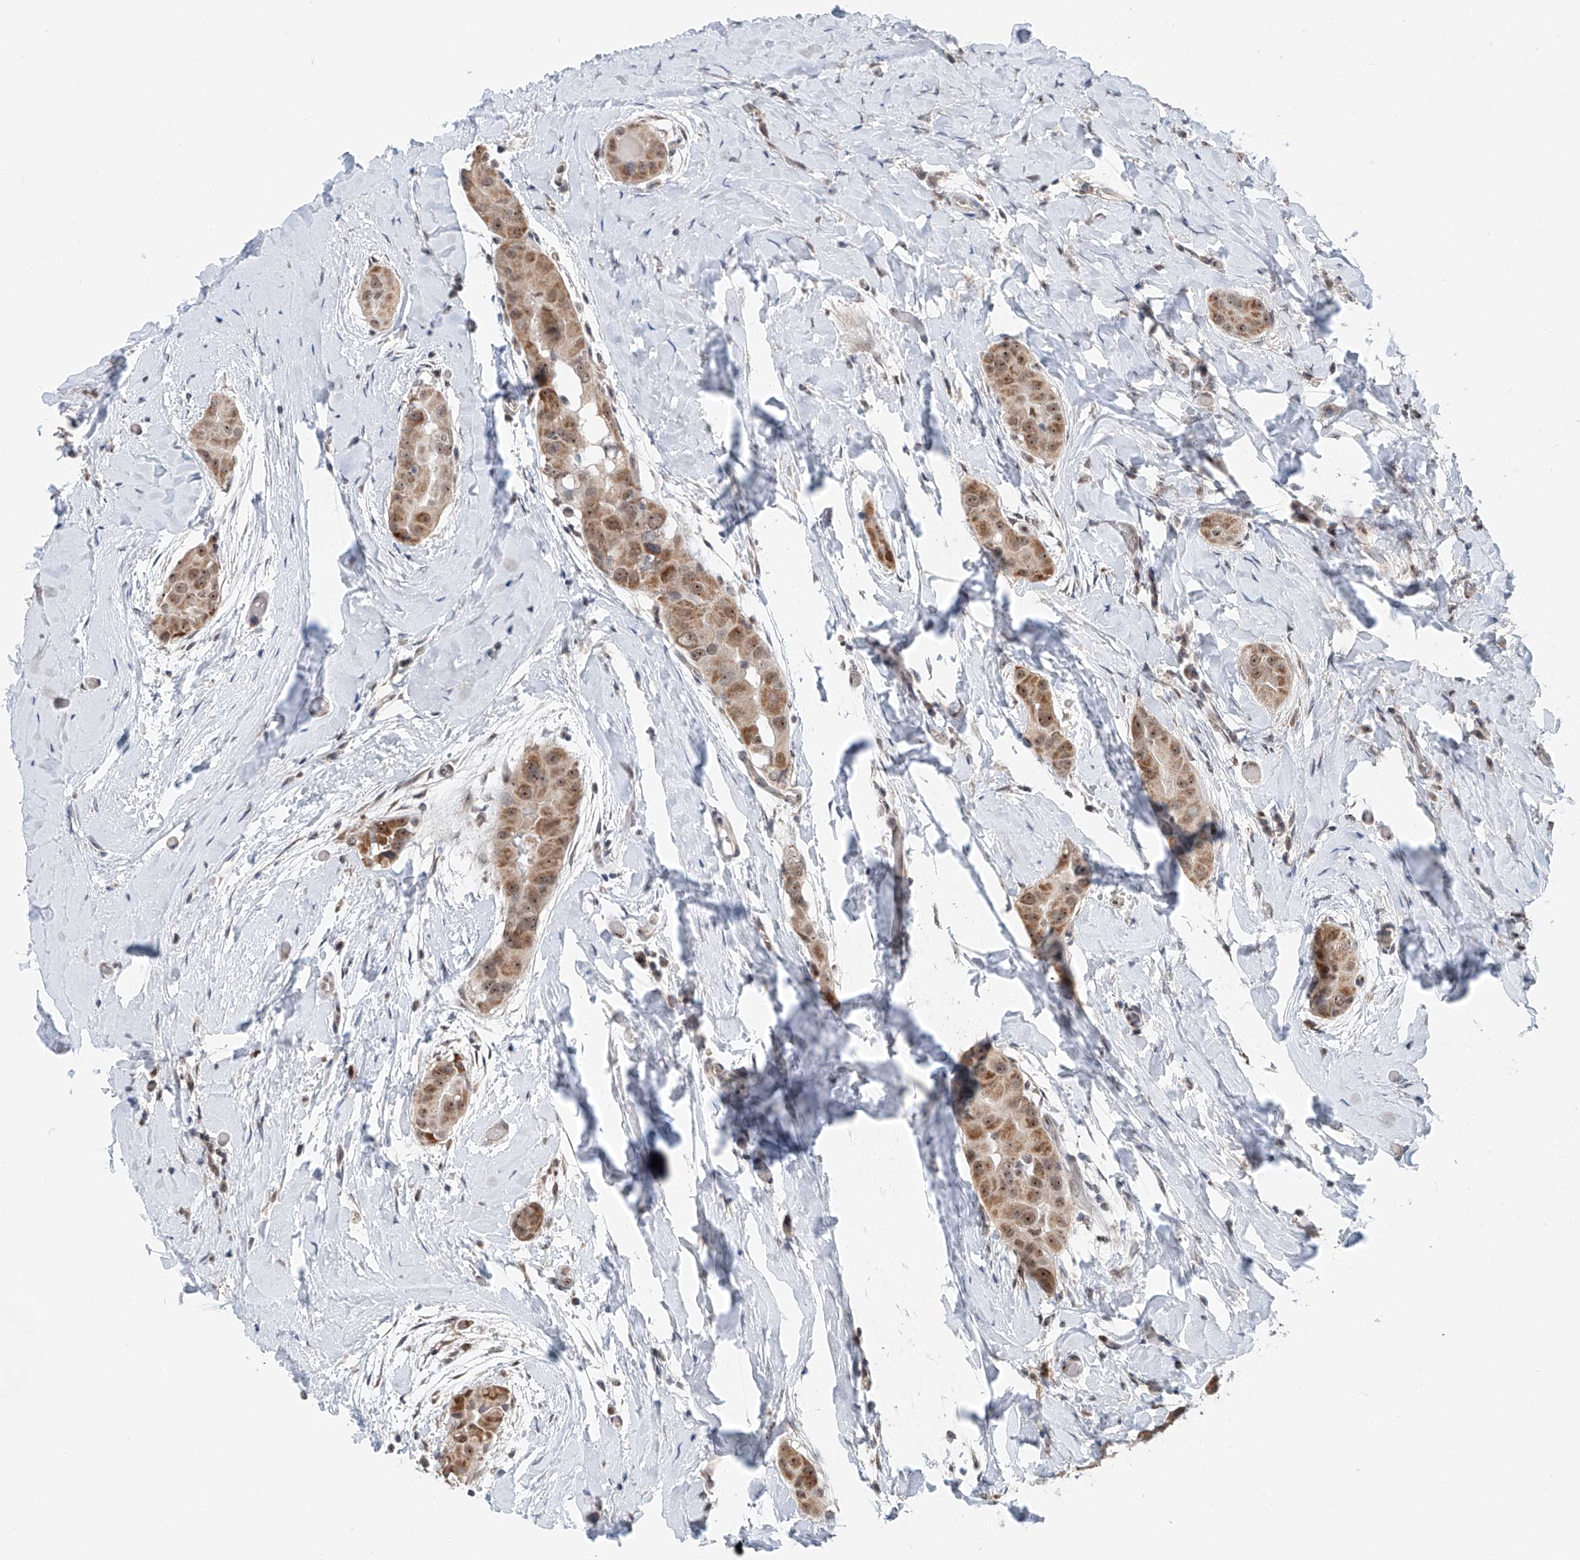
{"staining": {"intensity": "moderate", "quantity": ">75%", "location": "cytoplasmic/membranous,nuclear"}, "tissue": "thyroid cancer", "cell_type": "Tumor cells", "image_type": "cancer", "snomed": [{"axis": "morphology", "description": "Papillary adenocarcinoma, NOS"}, {"axis": "topography", "description": "Thyroid gland"}], "caption": "A high-resolution image shows immunohistochemistry staining of papillary adenocarcinoma (thyroid), which shows moderate cytoplasmic/membranous and nuclear expression in about >75% of tumor cells.", "gene": "SDE2", "patient": {"sex": "male", "age": 33}}